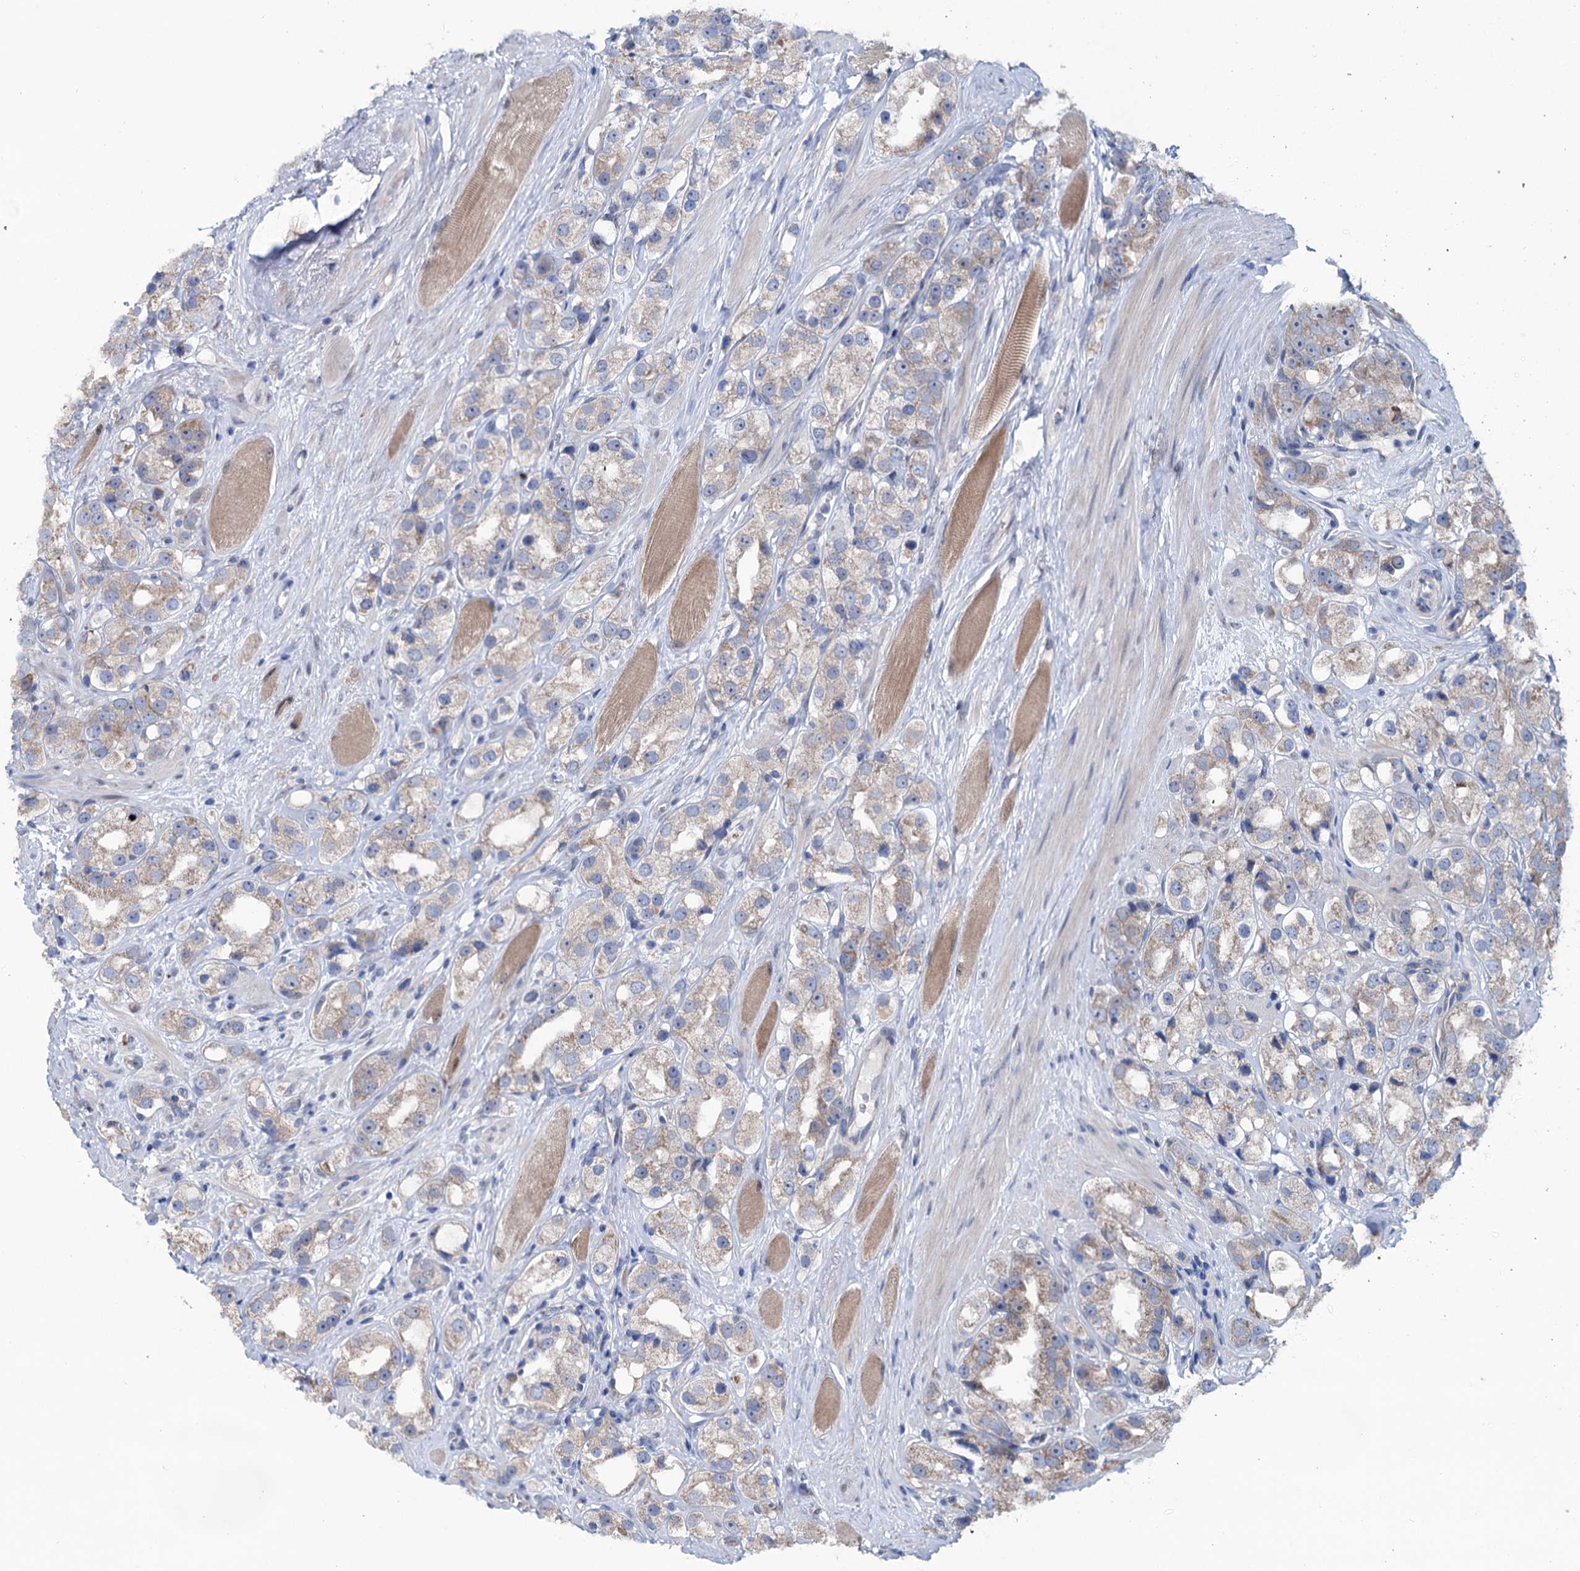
{"staining": {"intensity": "weak", "quantity": "25%-75%", "location": "cytoplasmic/membranous"}, "tissue": "prostate cancer", "cell_type": "Tumor cells", "image_type": "cancer", "snomed": [{"axis": "morphology", "description": "Adenocarcinoma, NOS"}, {"axis": "topography", "description": "Prostate"}], "caption": "Brown immunohistochemical staining in prostate adenocarcinoma shows weak cytoplasmic/membranous positivity in approximately 25%-75% of tumor cells.", "gene": "EYA4", "patient": {"sex": "male", "age": 79}}